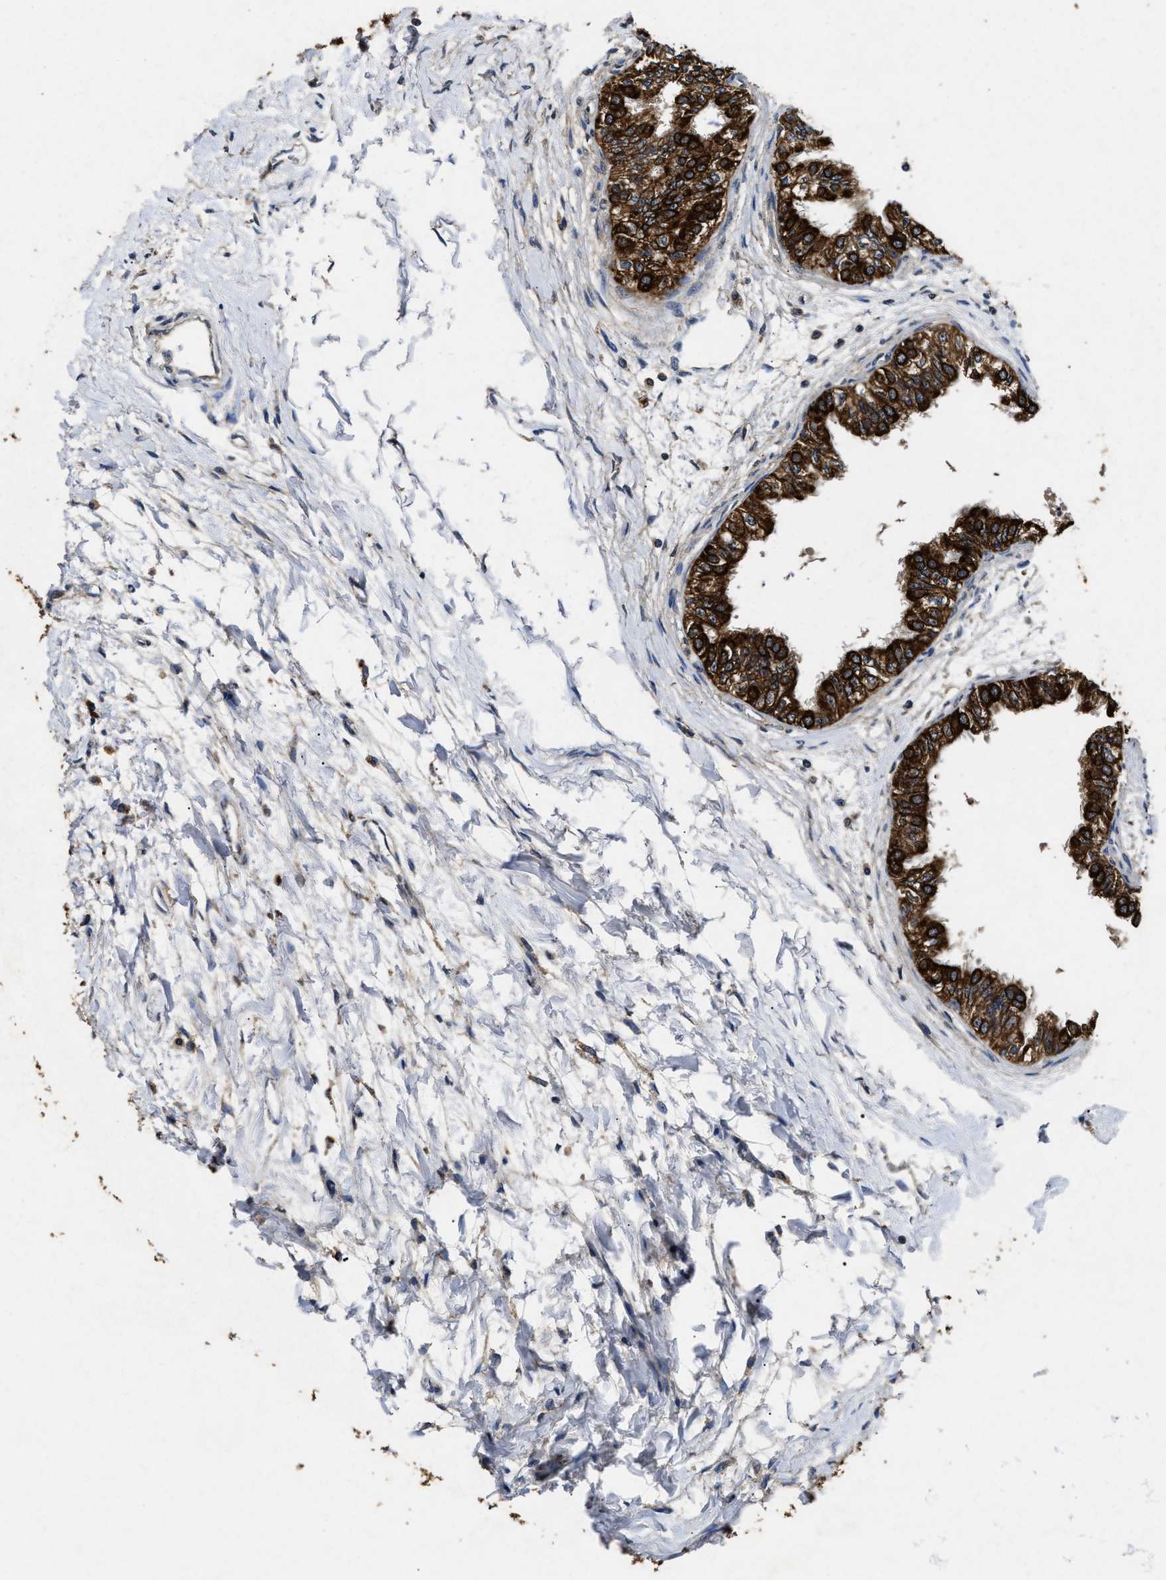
{"staining": {"intensity": "strong", "quantity": ">75%", "location": "cytoplasmic/membranous"}, "tissue": "epididymis", "cell_type": "Glandular cells", "image_type": "normal", "snomed": [{"axis": "morphology", "description": "Normal tissue, NOS"}, {"axis": "morphology", "description": "Adenocarcinoma, metastatic, NOS"}, {"axis": "topography", "description": "Testis"}, {"axis": "topography", "description": "Epididymis"}], "caption": "There is high levels of strong cytoplasmic/membranous staining in glandular cells of normal epididymis, as demonstrated by immunohistochemical staining (brown color).", "gene": "CTNNA1", "patient": {"sex": "male", "age": 26}}